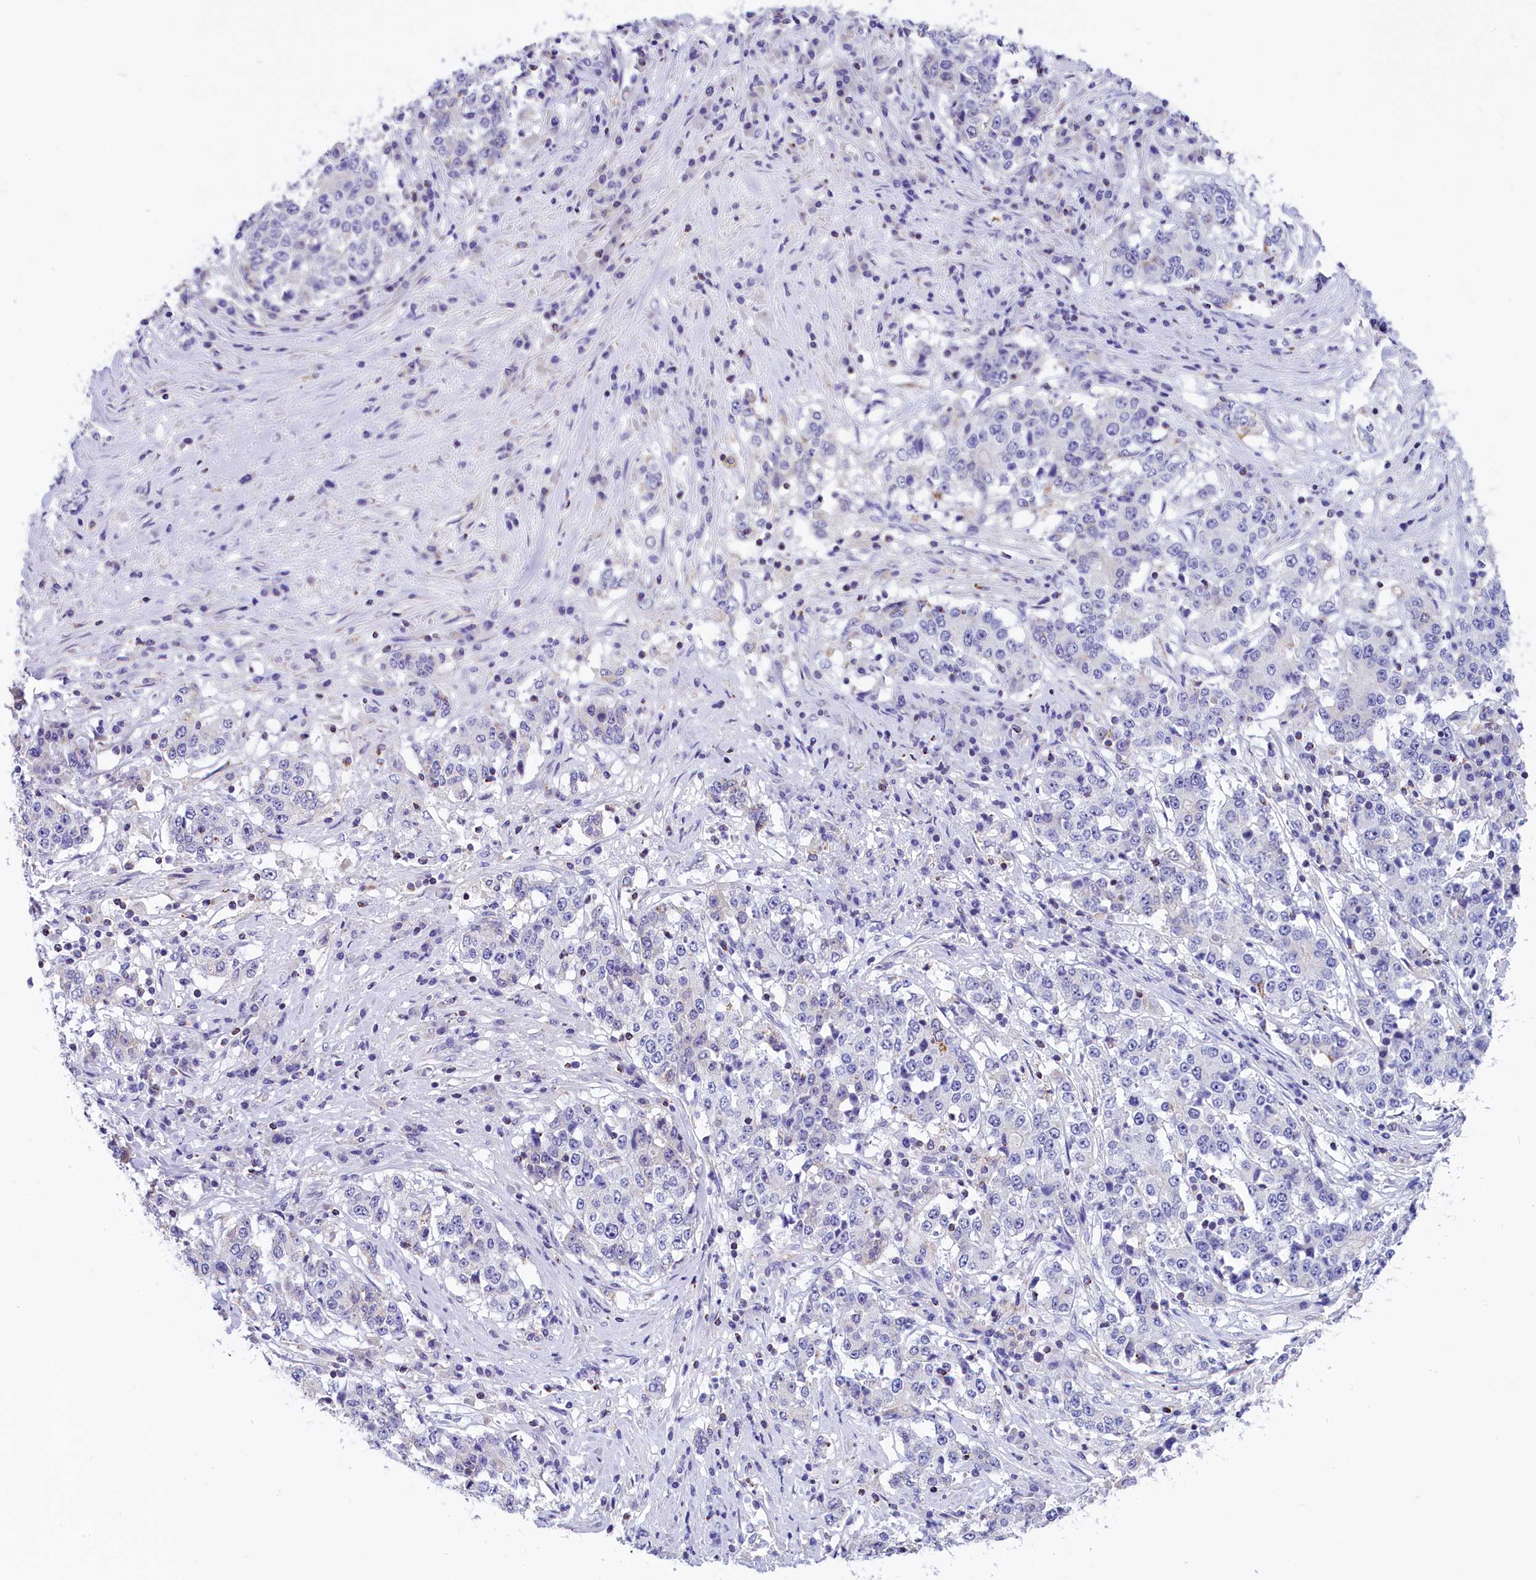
{"staining": {"intensity": "negative", "quantity": "none", "location": "none"}, "tissue": "stomach cancer", "cell_type": "Tumor cells", "image_type": "cancer", "snomed": [{"axis": "morphology", "description": "Adenocarcinoma, NOS"}, {"axis": "topography", "description": "Stomach"}], "caption": "A micrograph of adenocarcinoma (stomach) stained for a protein displays no brown staining in tumor cells.", "gene": "ABAT", "patient": {"sex": "male", "age": 59}}